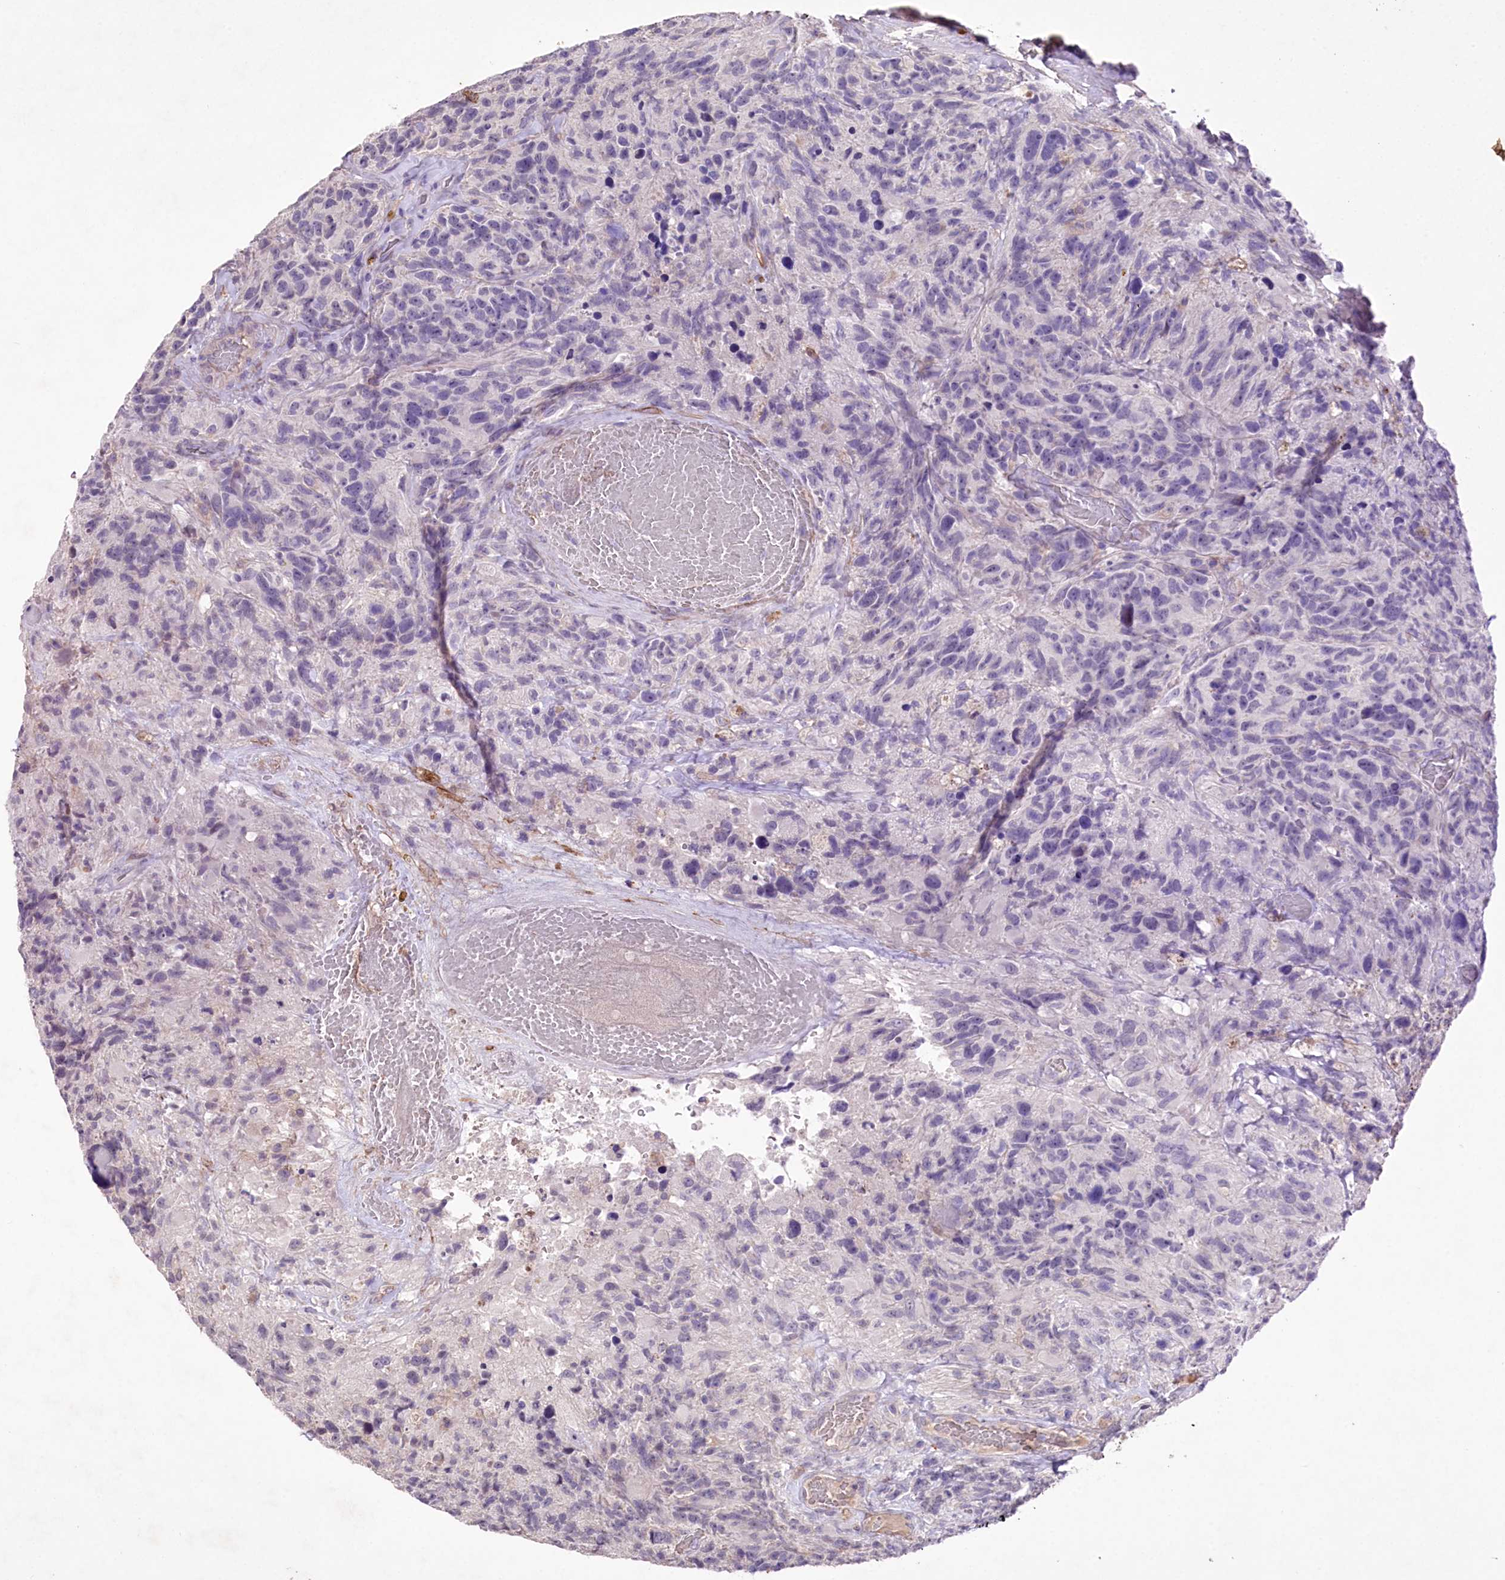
{"staining": {"intensity": "negative", "quantity": "none", "location": "none"}, "tissue": "glioma", "cell_type": "Tumor cells", "image_type": "cancer", "snomed": [{"axis": "morphology", "description": "Glioma, malignant, High grade"}, {"axis": "topography", "description": "Brain"}], "caption": "Immunohistochemical staining of human malignant glioma (high-grade) displays no significant expression in tumor cells. The staining was performed using DAB (3,3'-diaminobenzidine) to visualize the protein expression in brown, while the nuclei were stained in blue with hematoxylin (Magnification: 20x).", "gene": "ENPP1", "patient": {"sex": "male", "age": 69}}